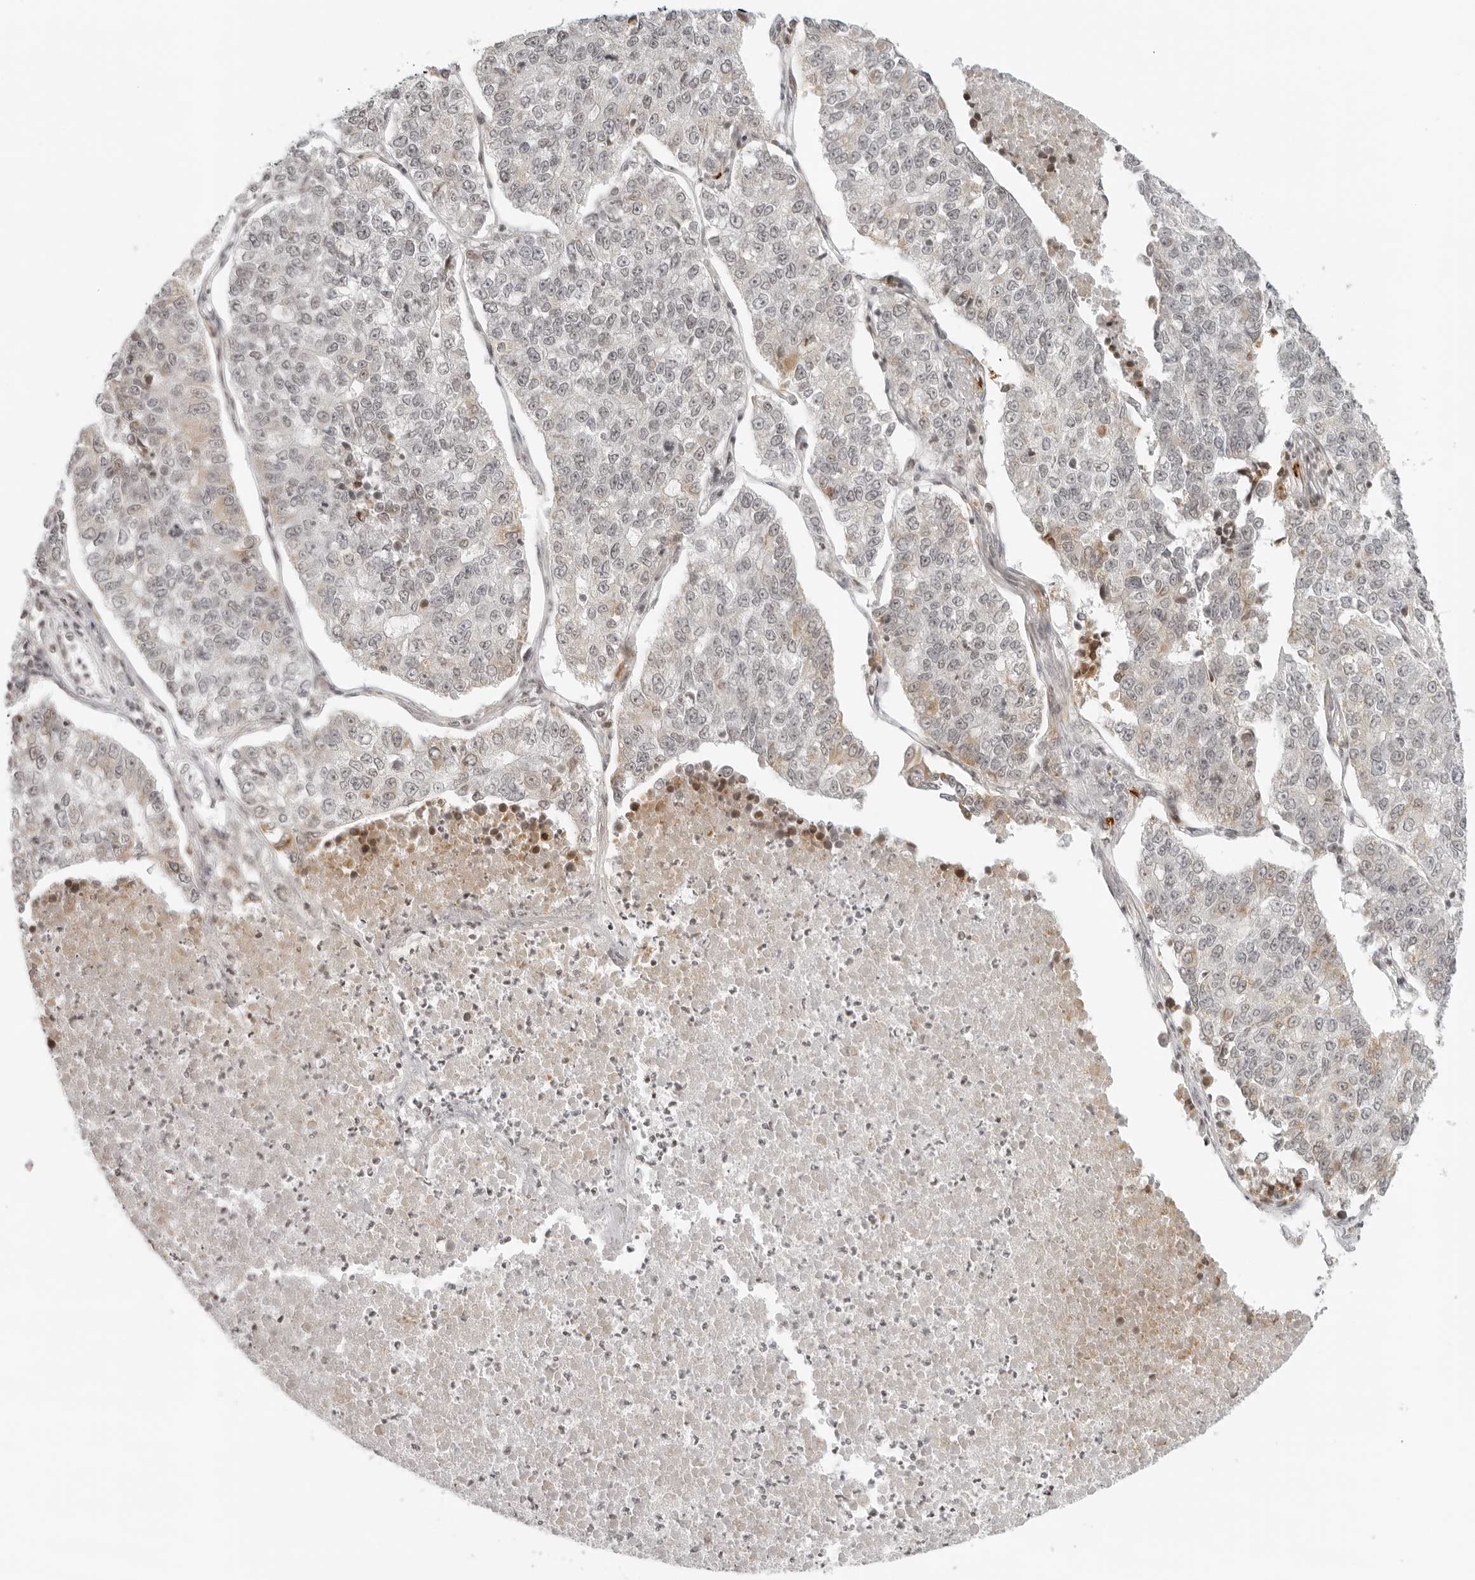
{"staining": {"intensity": "weak", "quantity": "<25%", "location": "nuclear"}, "tissue": "lung cancer", "cell_type": "Tumor cells", "image_type": "cancer", "snomed": [{"axis": "morphology", "description": "Adenocarcinoma, NOS"}, {"axis": "topography", "description": "Lung"}], "caption": "The image shows no staining of tumor cells in lung cancer (adenocarcinoma). The staining was performed using DAB (3,3'-diaminobenzidine) to visualize the protein expression in brown, while the nuclei were stained in blue with hematoxylin (Magnification: 20x).", "gene": "ZNF407", "patient": {"sex": "male", "age": 49}}